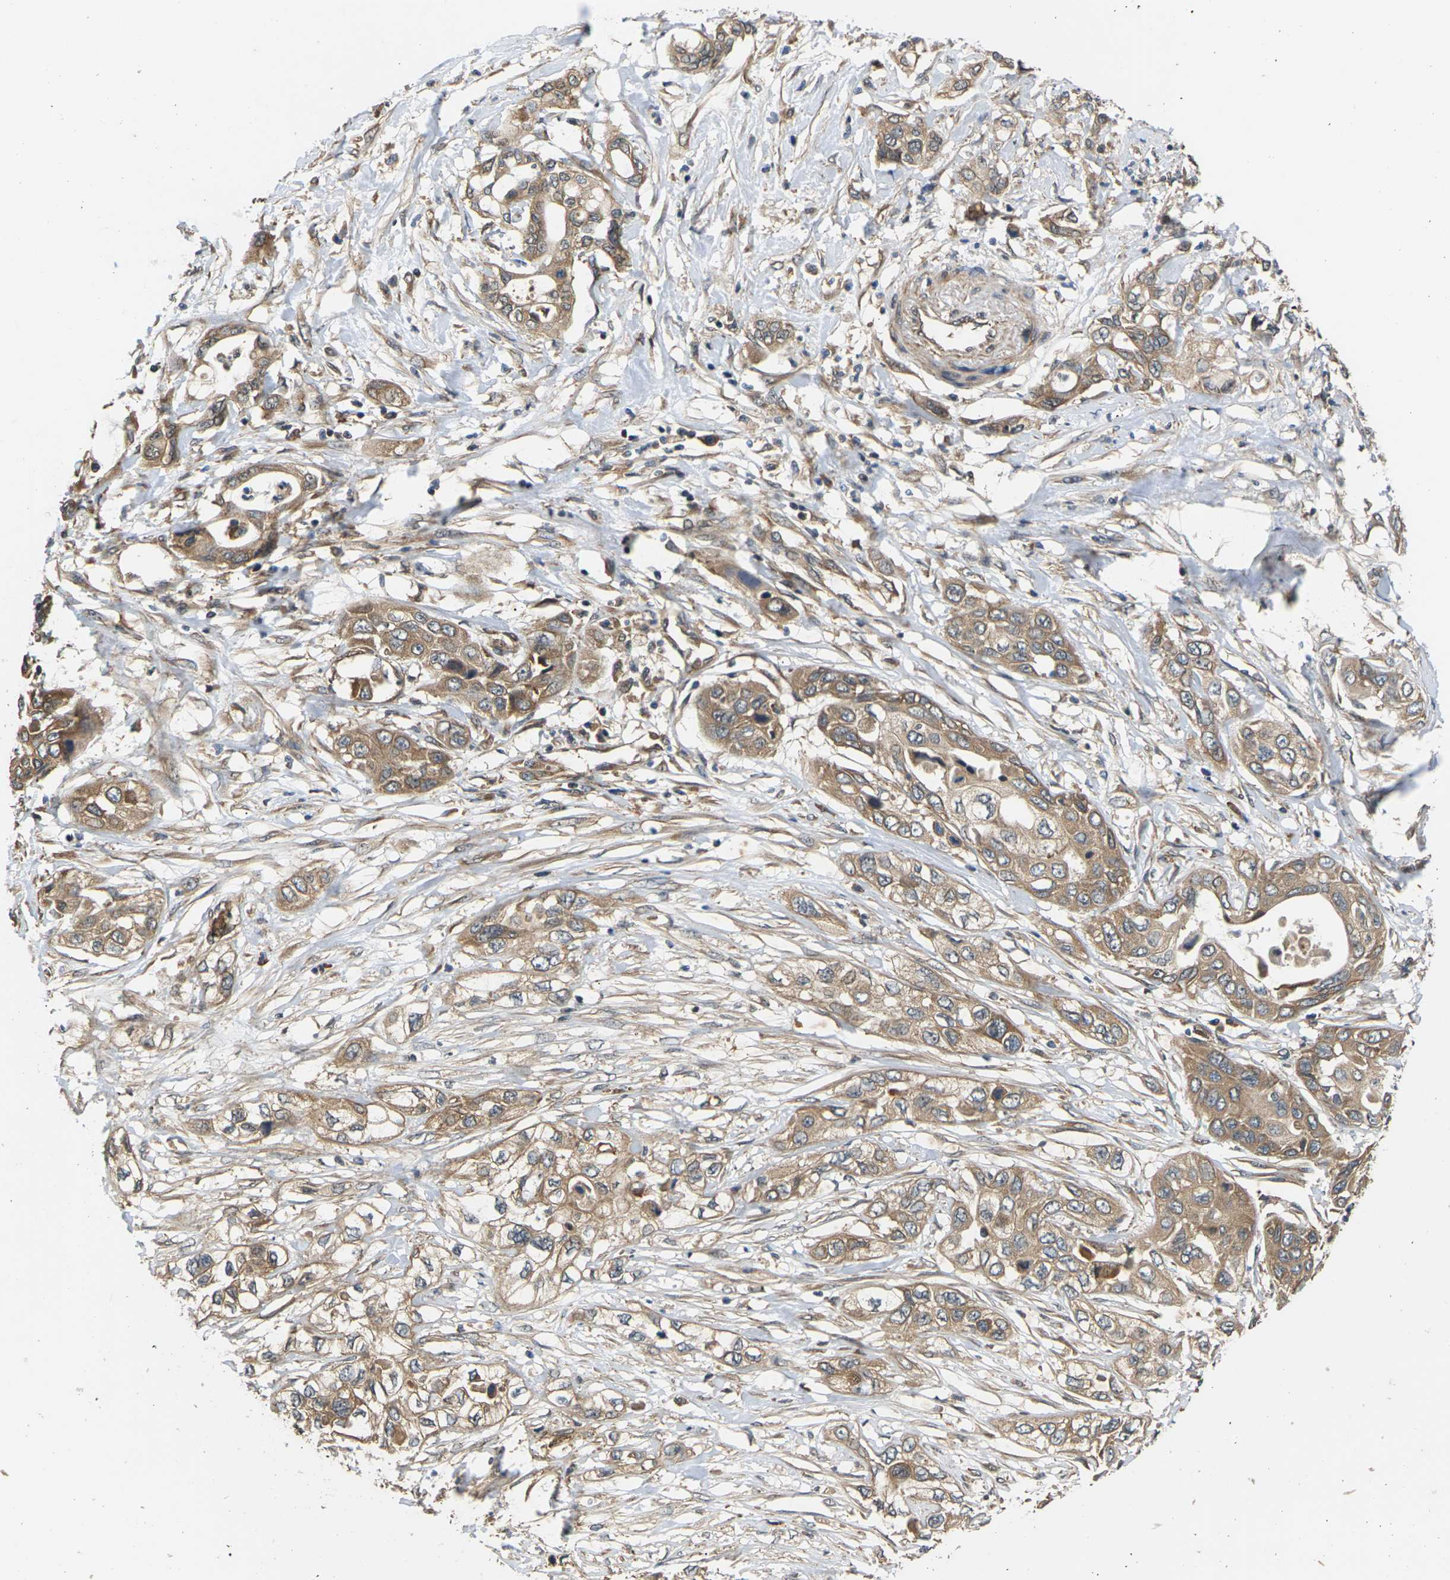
{"staining": {"intensity": "moderate", "quantity": ">75%", "location": "cytoplasmic/membranous"}, "tissue": "pancreatic cancer", "cell_type": "Tumor cells", "image_type": "cancer", "snomed": [{"axis": "morphology", "description": "Adenocarcinoma, NOS"}, {"axis": "topography", "description": "Pancreas"}], "caption": "The micrograph shows a brown stain indicating the presence of a protein in the cytoplasmic/membranous of tumor cells in pancreatic cancer (adenocarcinoma). (DAB (3,3'-diaminobenzidine) = brown stain, brightfield microscopy at high magnification).", "gene": "NRAS", "patient": {"sex": "female", "age": 70}}